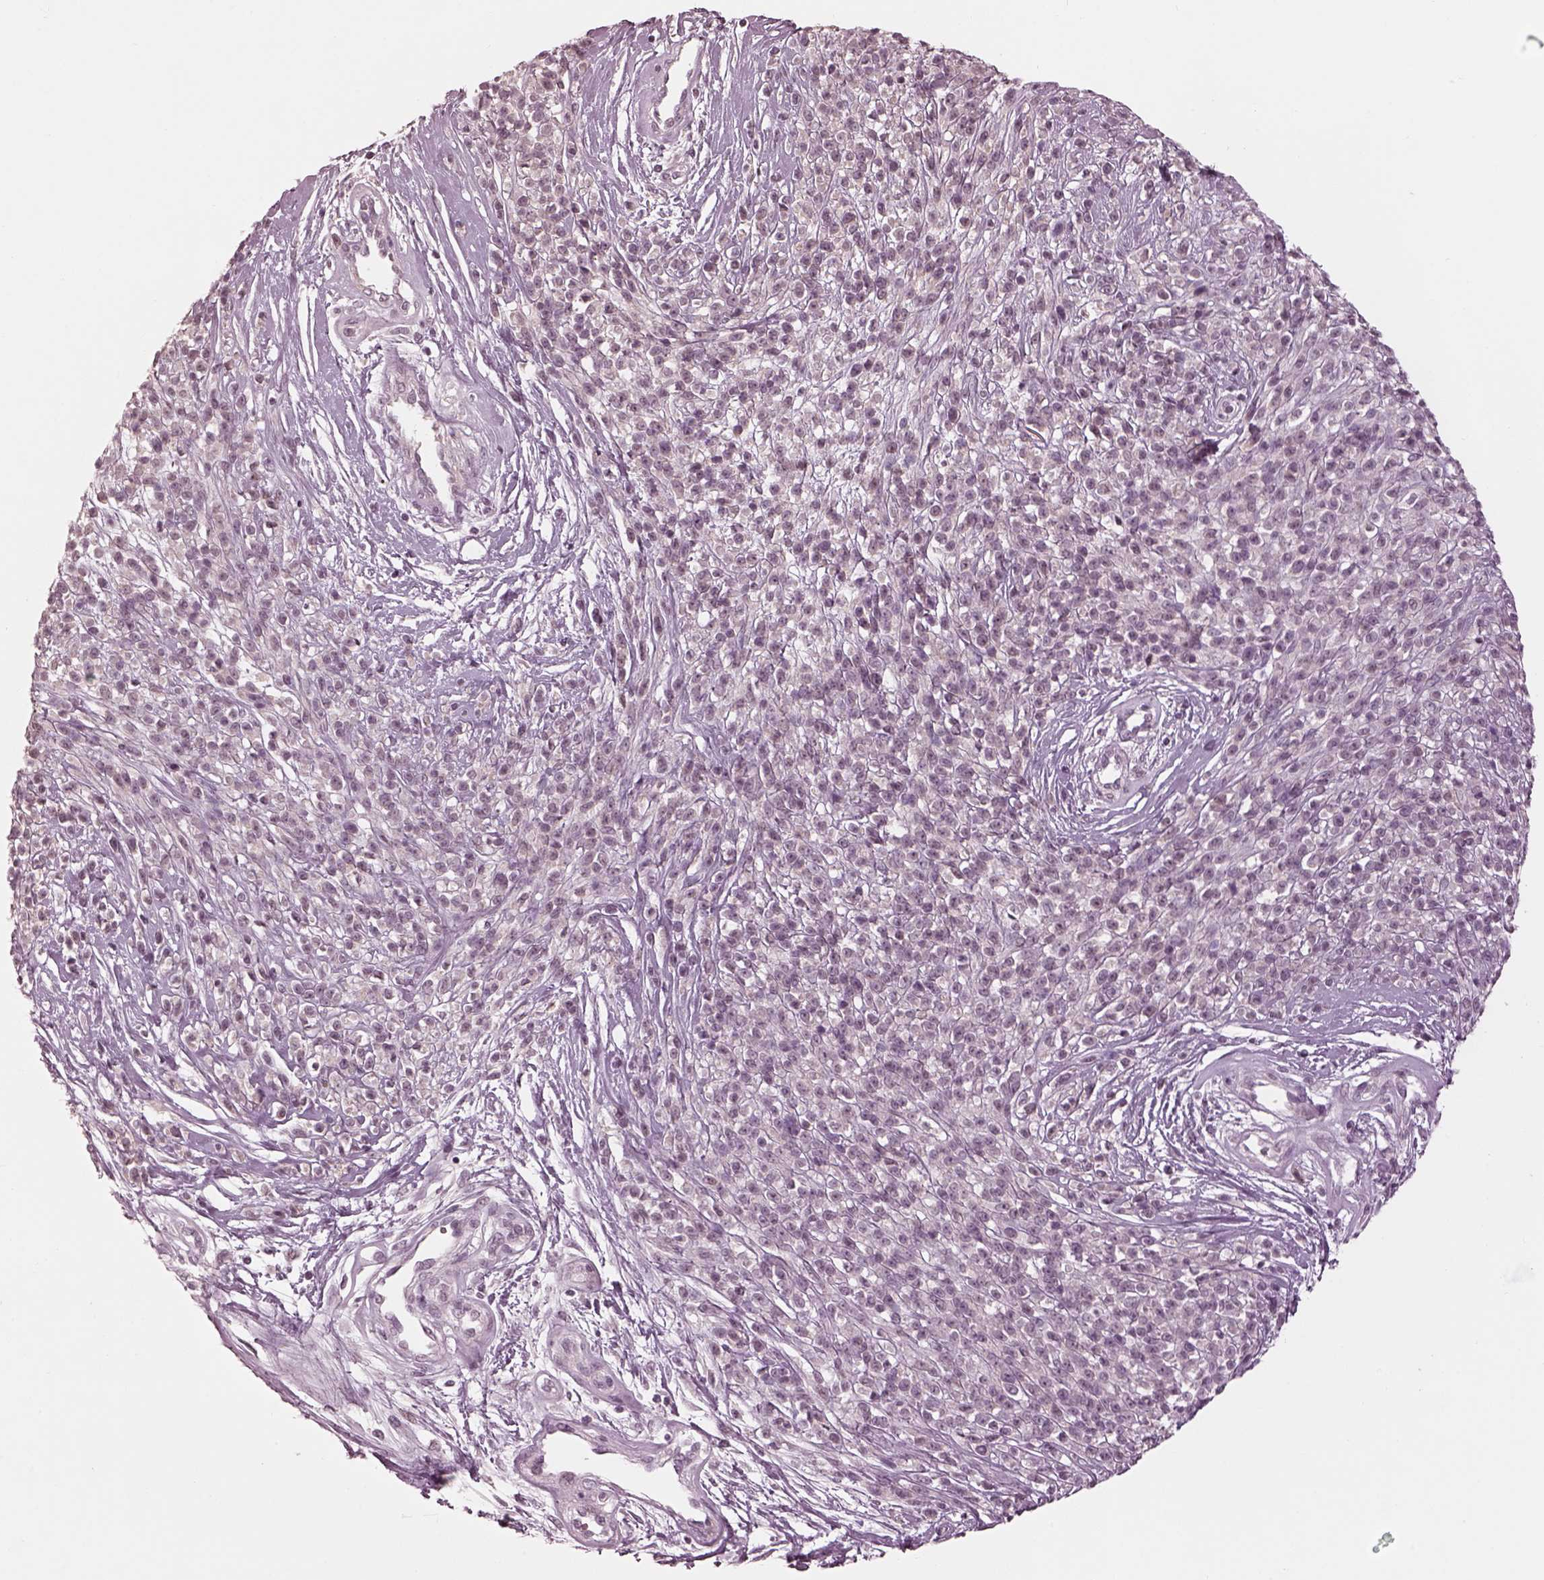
{"staining": {"intensity": "negative", "quantity": "none", "location": "none"}, "tissue": "melanoma", "cell_type": "Tumor cells", "image_type": "cancer", "snomed": [{"axis": "morphology", "description": "Malignant melanoma, NOS"}, {"axis": "topography", "description": "Skin"}, {"axis": "topography", "description": "Skin of trunk"}], "caption": "DAB immunohistochemical staining of melanoma reveals no significant positivity in tumor cells. Nuclei are stained in blue.", "gene": "KCNA2", "patient": {"sex": "male", "age": 74}}